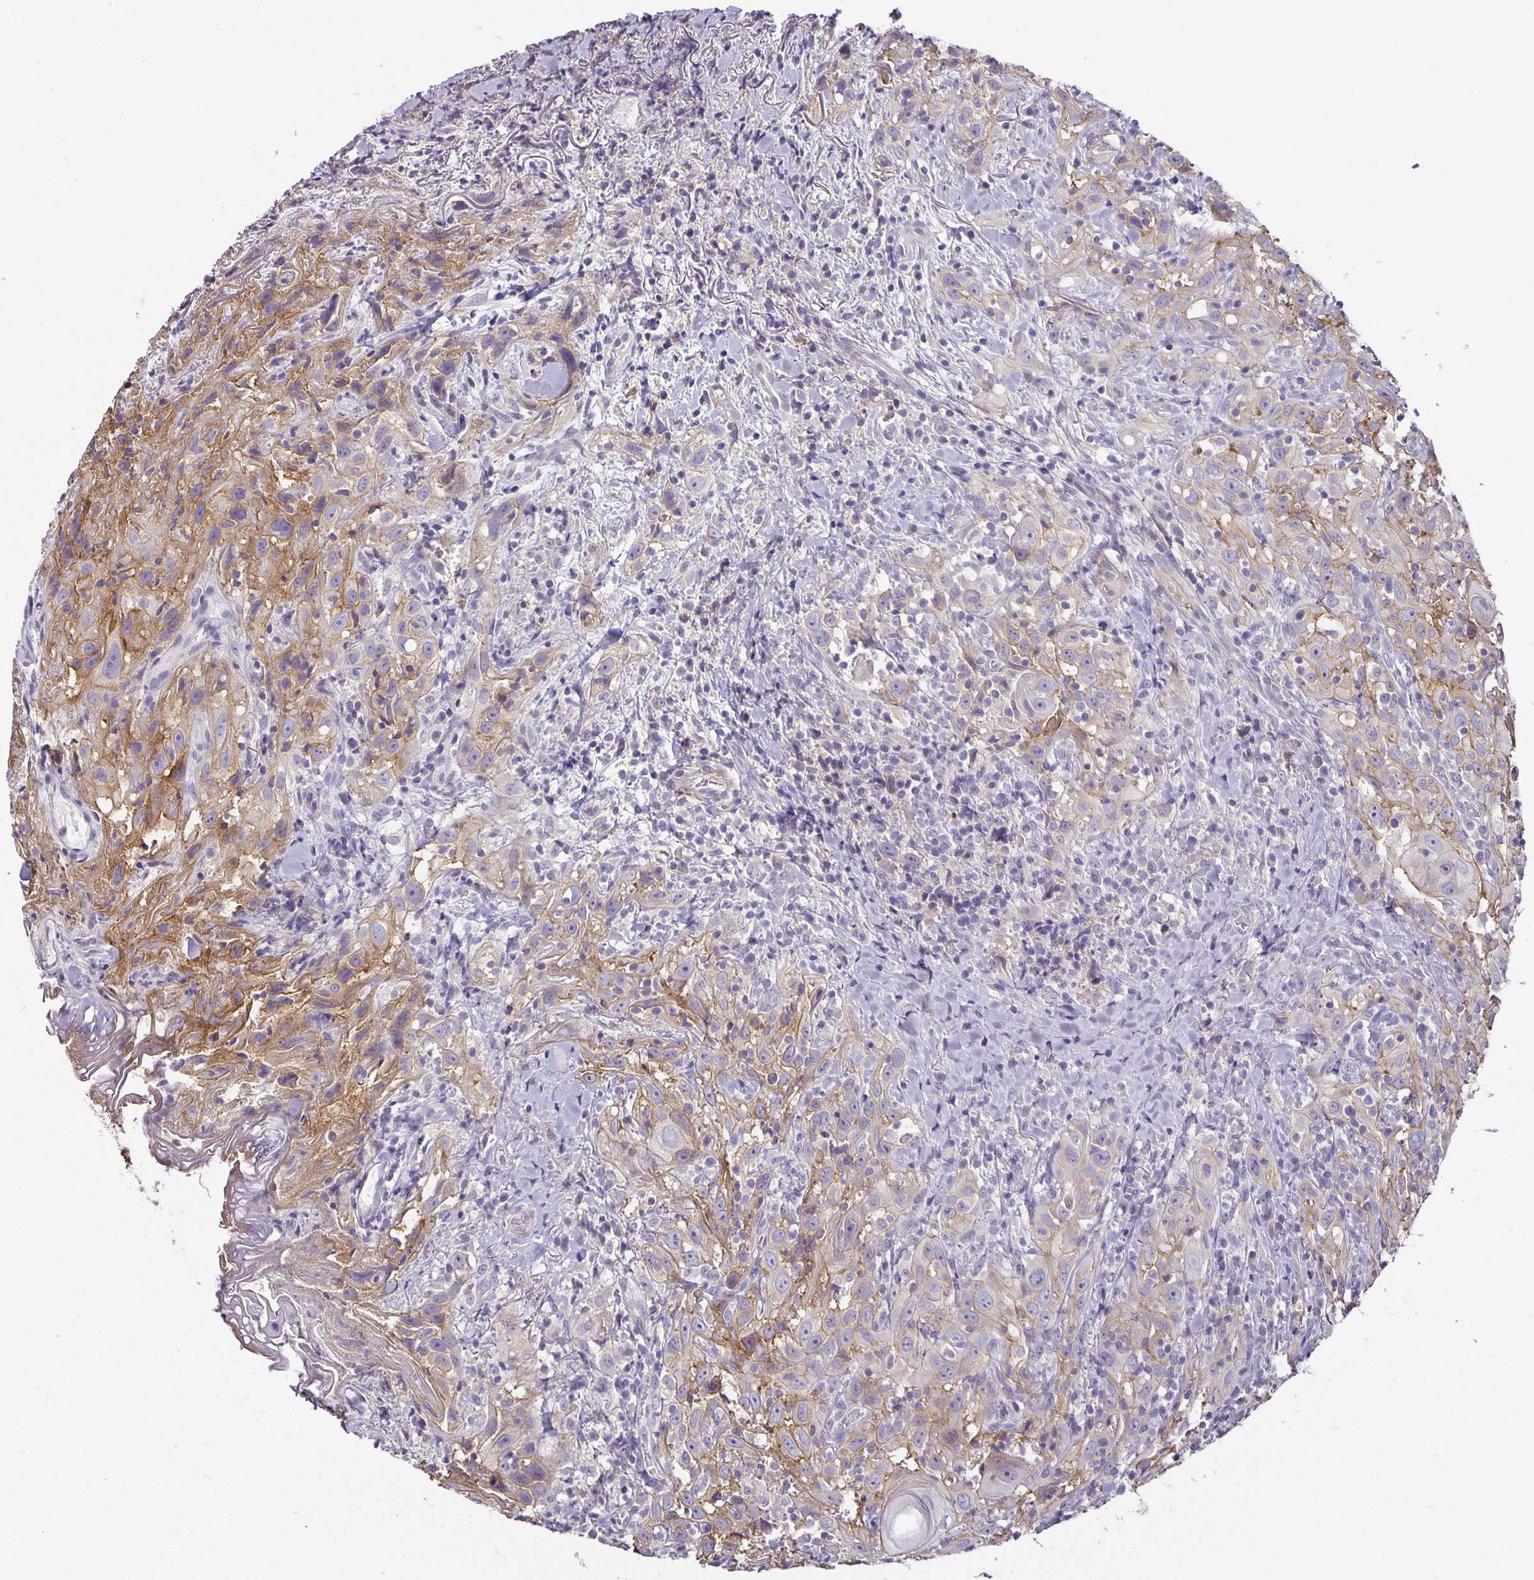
{"staining": {"intensity": "weak", "quantity": "<25%", "location": "cytoplasmic/membranous"}, "tissue": "head and neck cancer", "cell_type": "Tumor cells", "image_type": "cancer", "snomed": [{"axis": "morphology", "description": "Squamous cell carcinoma, NOS"}, {"axis": "topography", "description": "Head-Neck"}], "caption": "This histopathology image is of head and neck squamous cell carcinoma stained with immunohistochemistry to label a protein in brown with the nuclei are counter-stained blue. There is no positivity in tumor cells.", "gene": "CA12", "patient": {"sex": "female", "age": 95}}